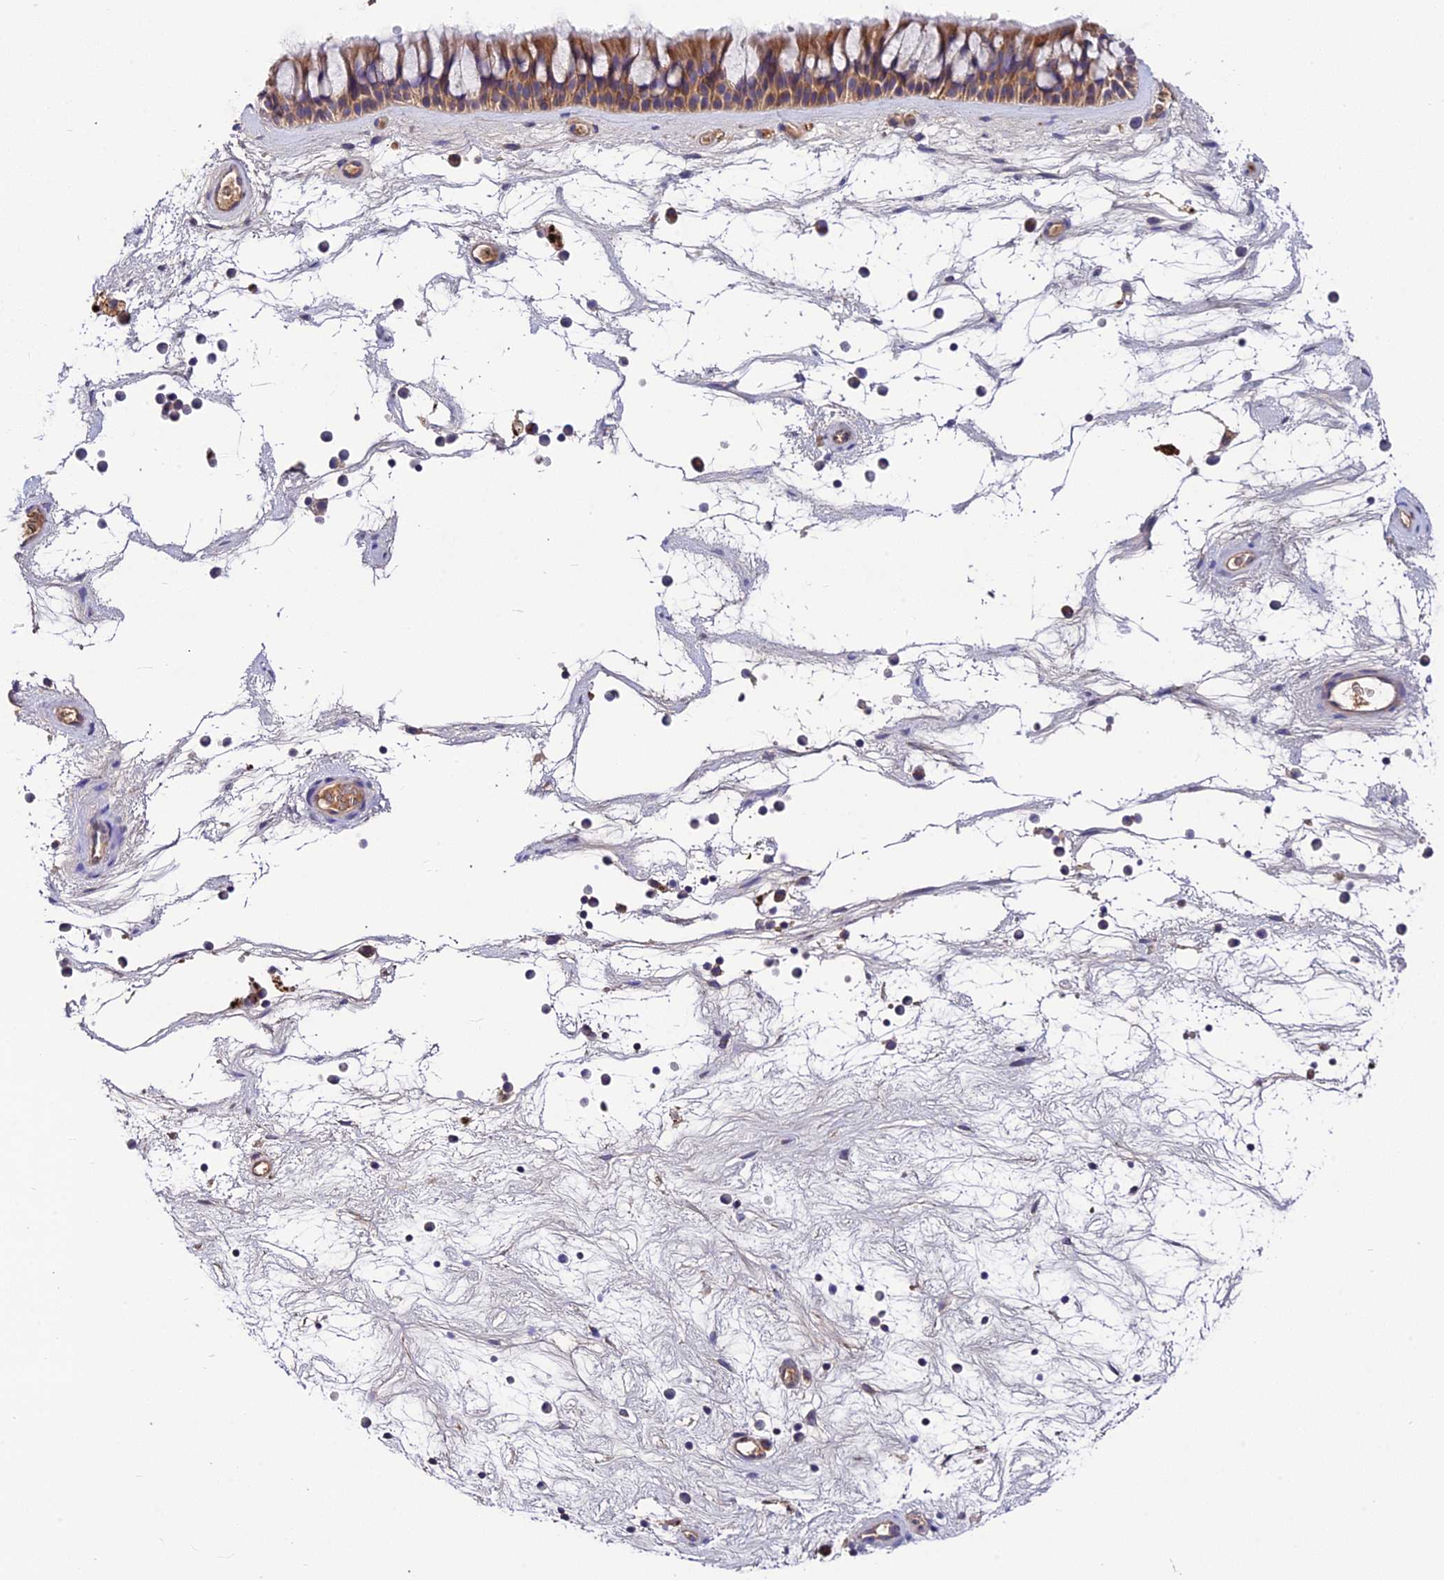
{"staining": {"intensity": "moderate", "quantity": ">75%", "location": "cytoplasmic/membranous"}, "tissue": "nasopharynx", "cell_type": "Respiratory epithelial cells", "image_type": "normal", "snomed": [{"axis": "morphology", "description": "Normal tissue, NOS"}, {"axis": "topography", "description": "Nasopharynx"}], "caption": "Moderate cytoplasmic/membranous expression is identified in about >75% of respiratory epithelial cells in benign nasopharynx.", "gene": "PZP", "patient": {"sex": "male", "age": 64}}